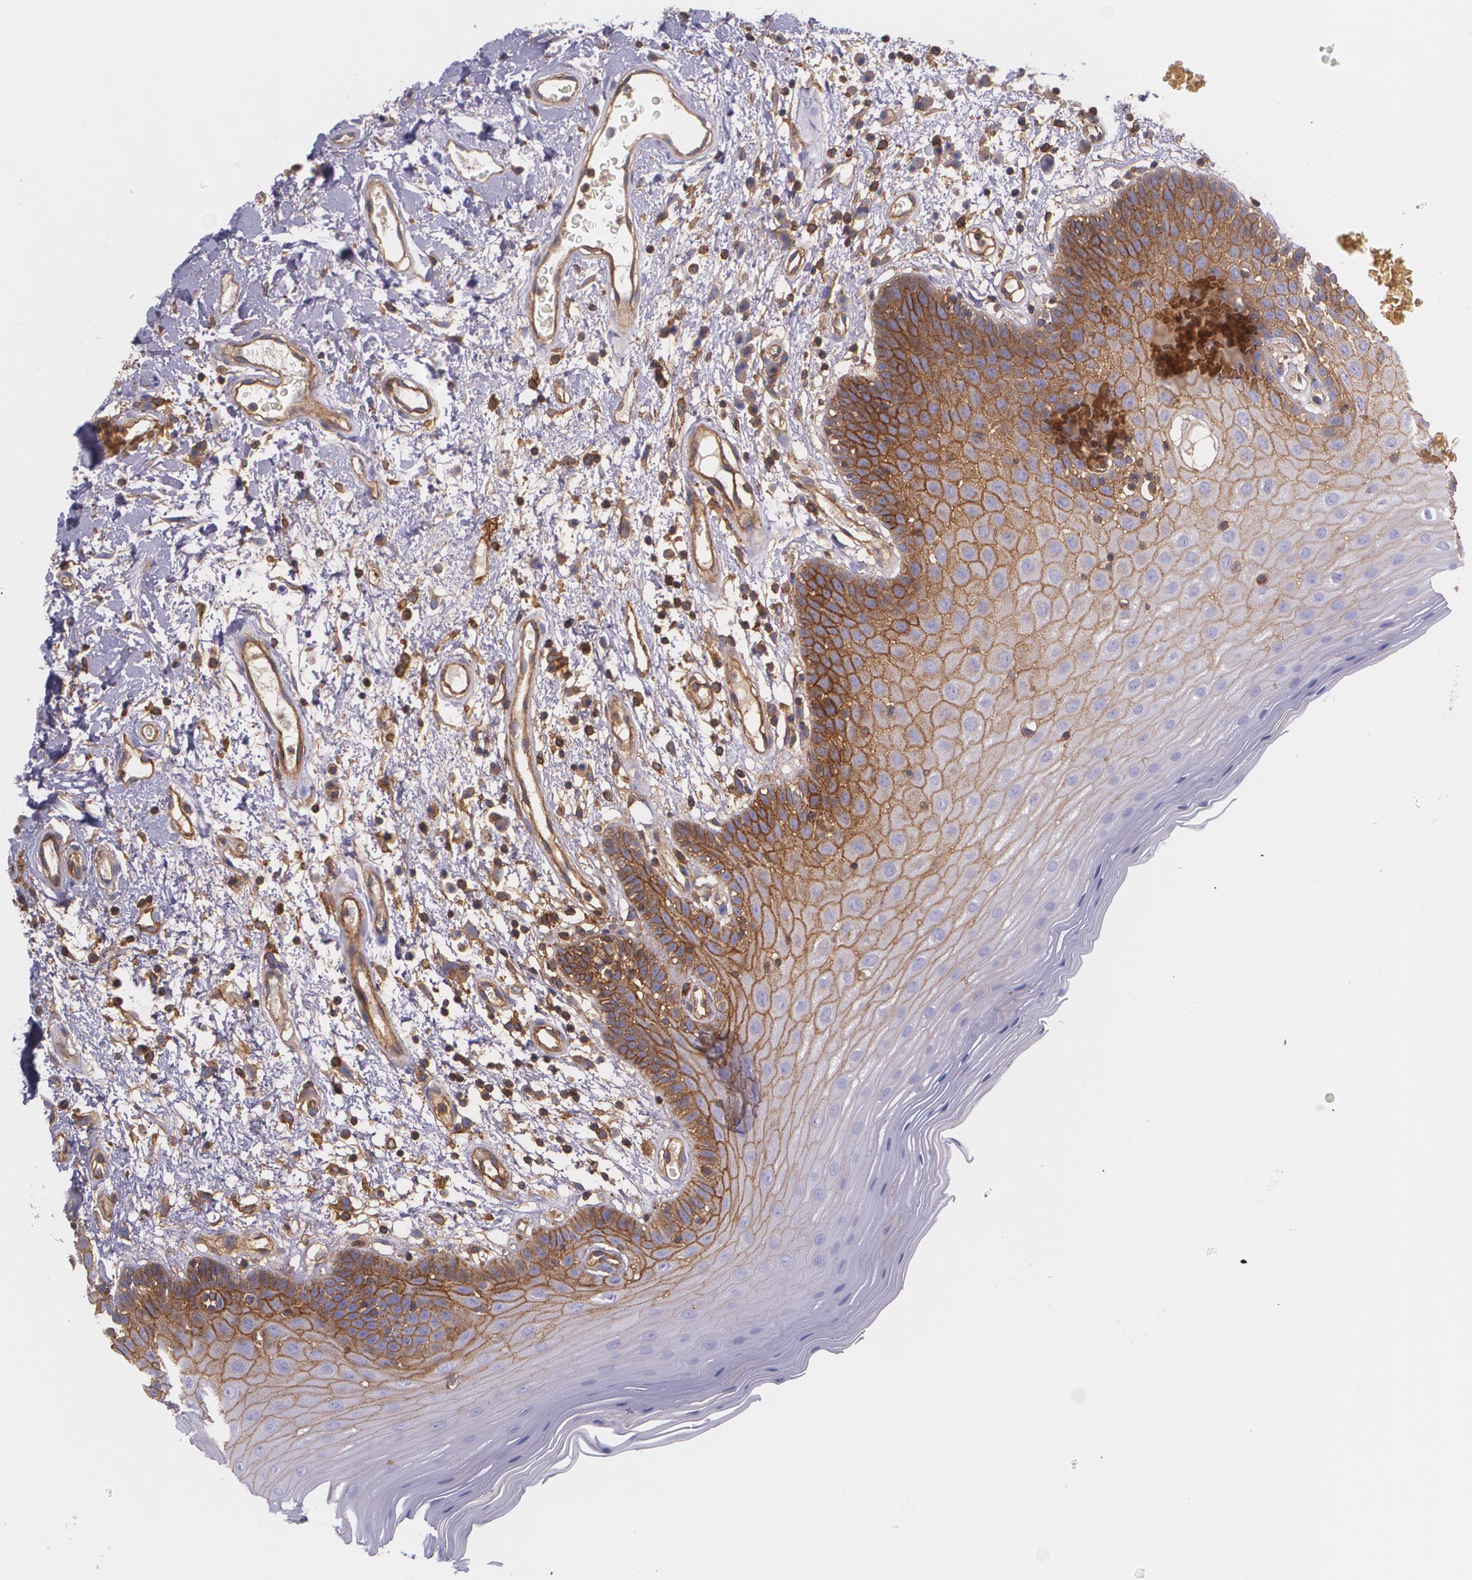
{"staining": {"intensity": "moderate", "quantity": "25%-75%", "location": "cytoplasmic/membranous"}, "tissue": "oral mucosa", "cell_type": "Squamous epithelial cells", "image_type": "normal", "snomed": [{"axis": "morphology", "description": "Normal tissue, NOS"}, {"axis": "morphology", "description": "Squamous cell carcinoma, NOS"}, {"axis": "topography", "description": "Skeletal muscle"}, {"axis": "topography", "description": "Oral tissue"}, {"axis": "topography", "description": "Head-Neck"}], "caption": "An IHC micrograph of unremarkable tissue is shown. Protein staining in brown highlights moderate cytoplasmic/membranous positivity in oral mucosa within squamous epithelial cells. Using DAB (brown) and hematoxylin (blue) stains, captured at high magnification using brightfield microscopy.", "gene": "B2M", "patient": {"sex": "male", "age": 71}}